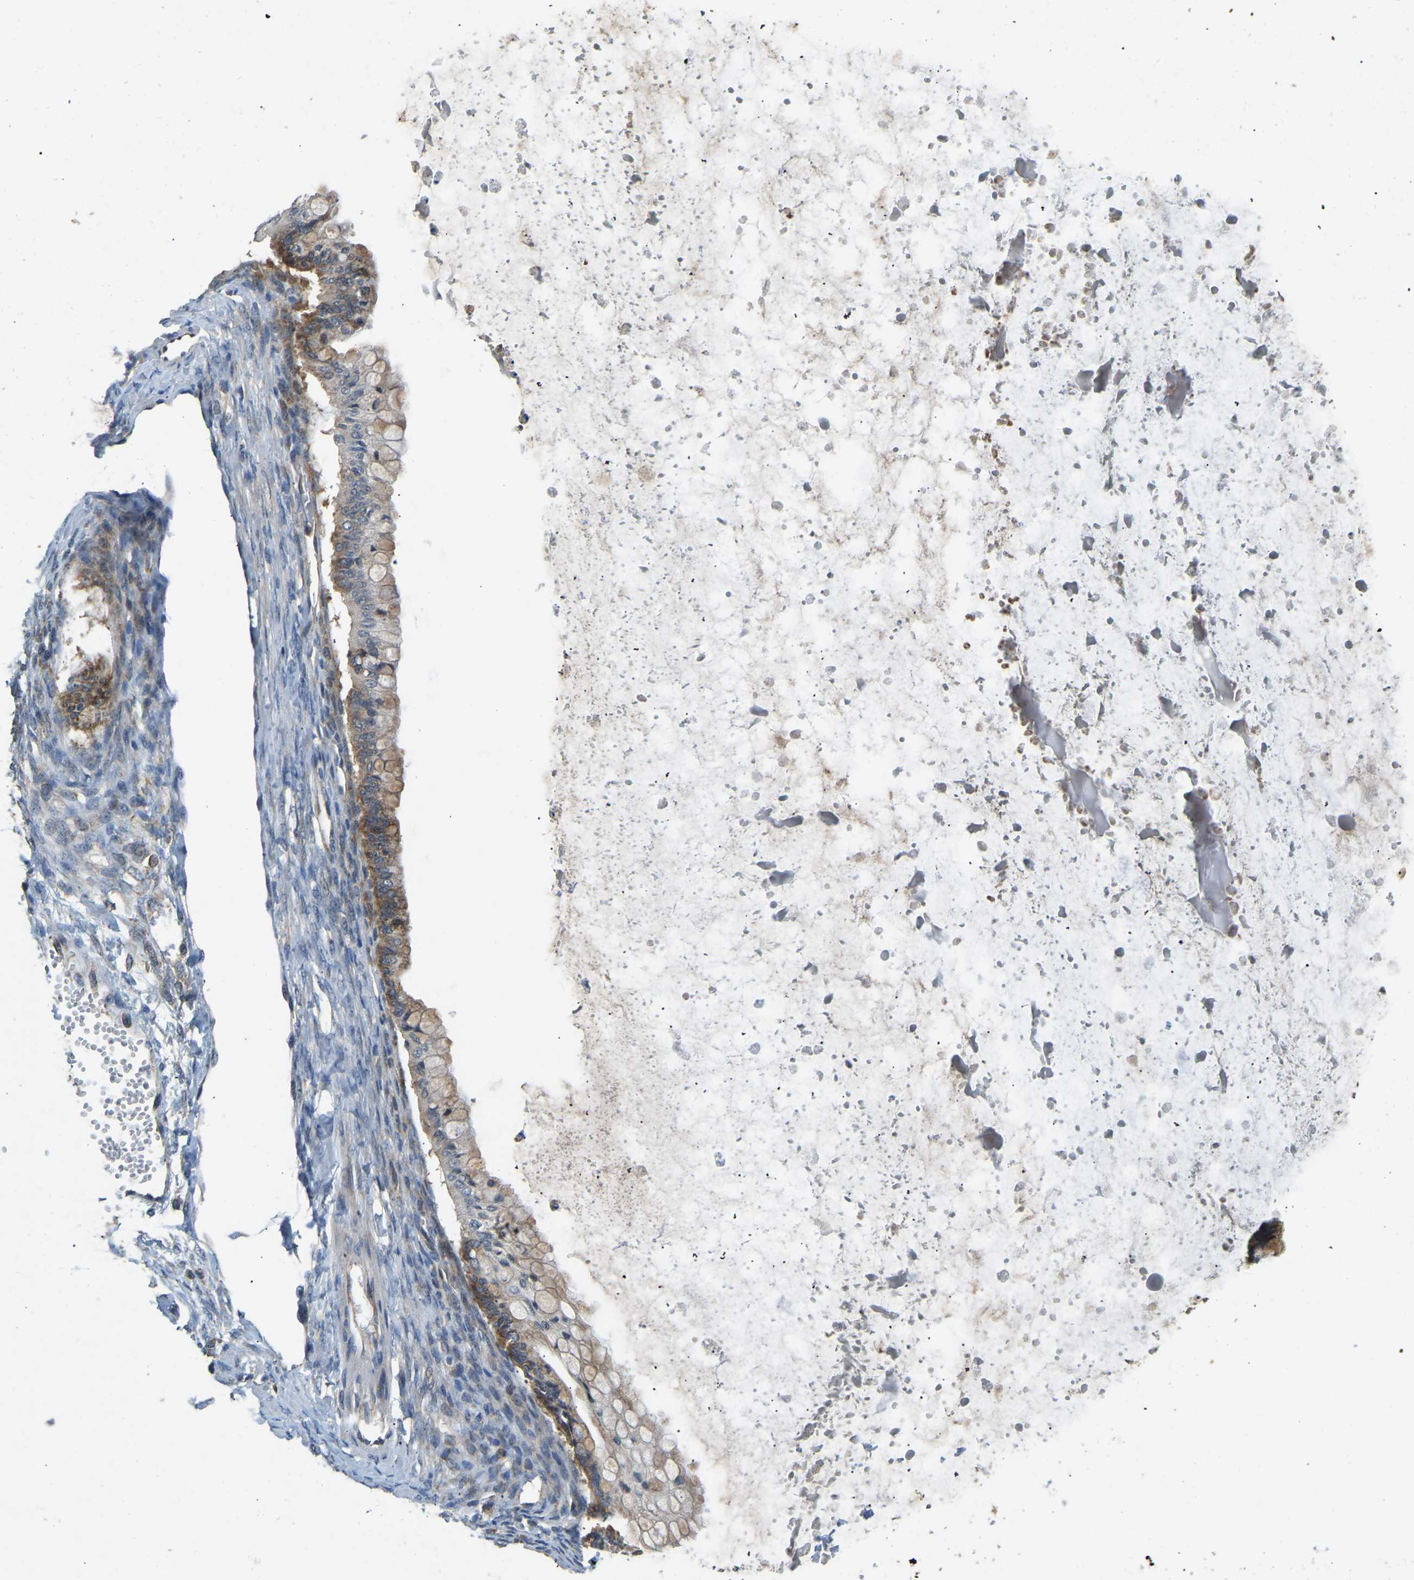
{"staining": {"intensity": "weak", "quantity": ">75%", "location": "cytoplasmic/membranous"}, "tissue": "ovarian cancer", "cell_type": "Tumor cells", "image_type": "cancer", "snomed": [{"axis": "morphology", "description": "Cystadenocarcinoma, mucinous, NOS"}, {"axis": "topography", "description": "Ovary"}], "caption": "Mucinous cystadenocarcinoma (ovarian) stained with immunohistochemistry (IHC) exhibits weak cytoplasmic/membranous expression in approximately >75% of tumor cells. The protein of interest is shown in brown color, while the nuclei are stained blue.", "gene": "TUFM", "patient": {"sex": "female", "age": 57}}